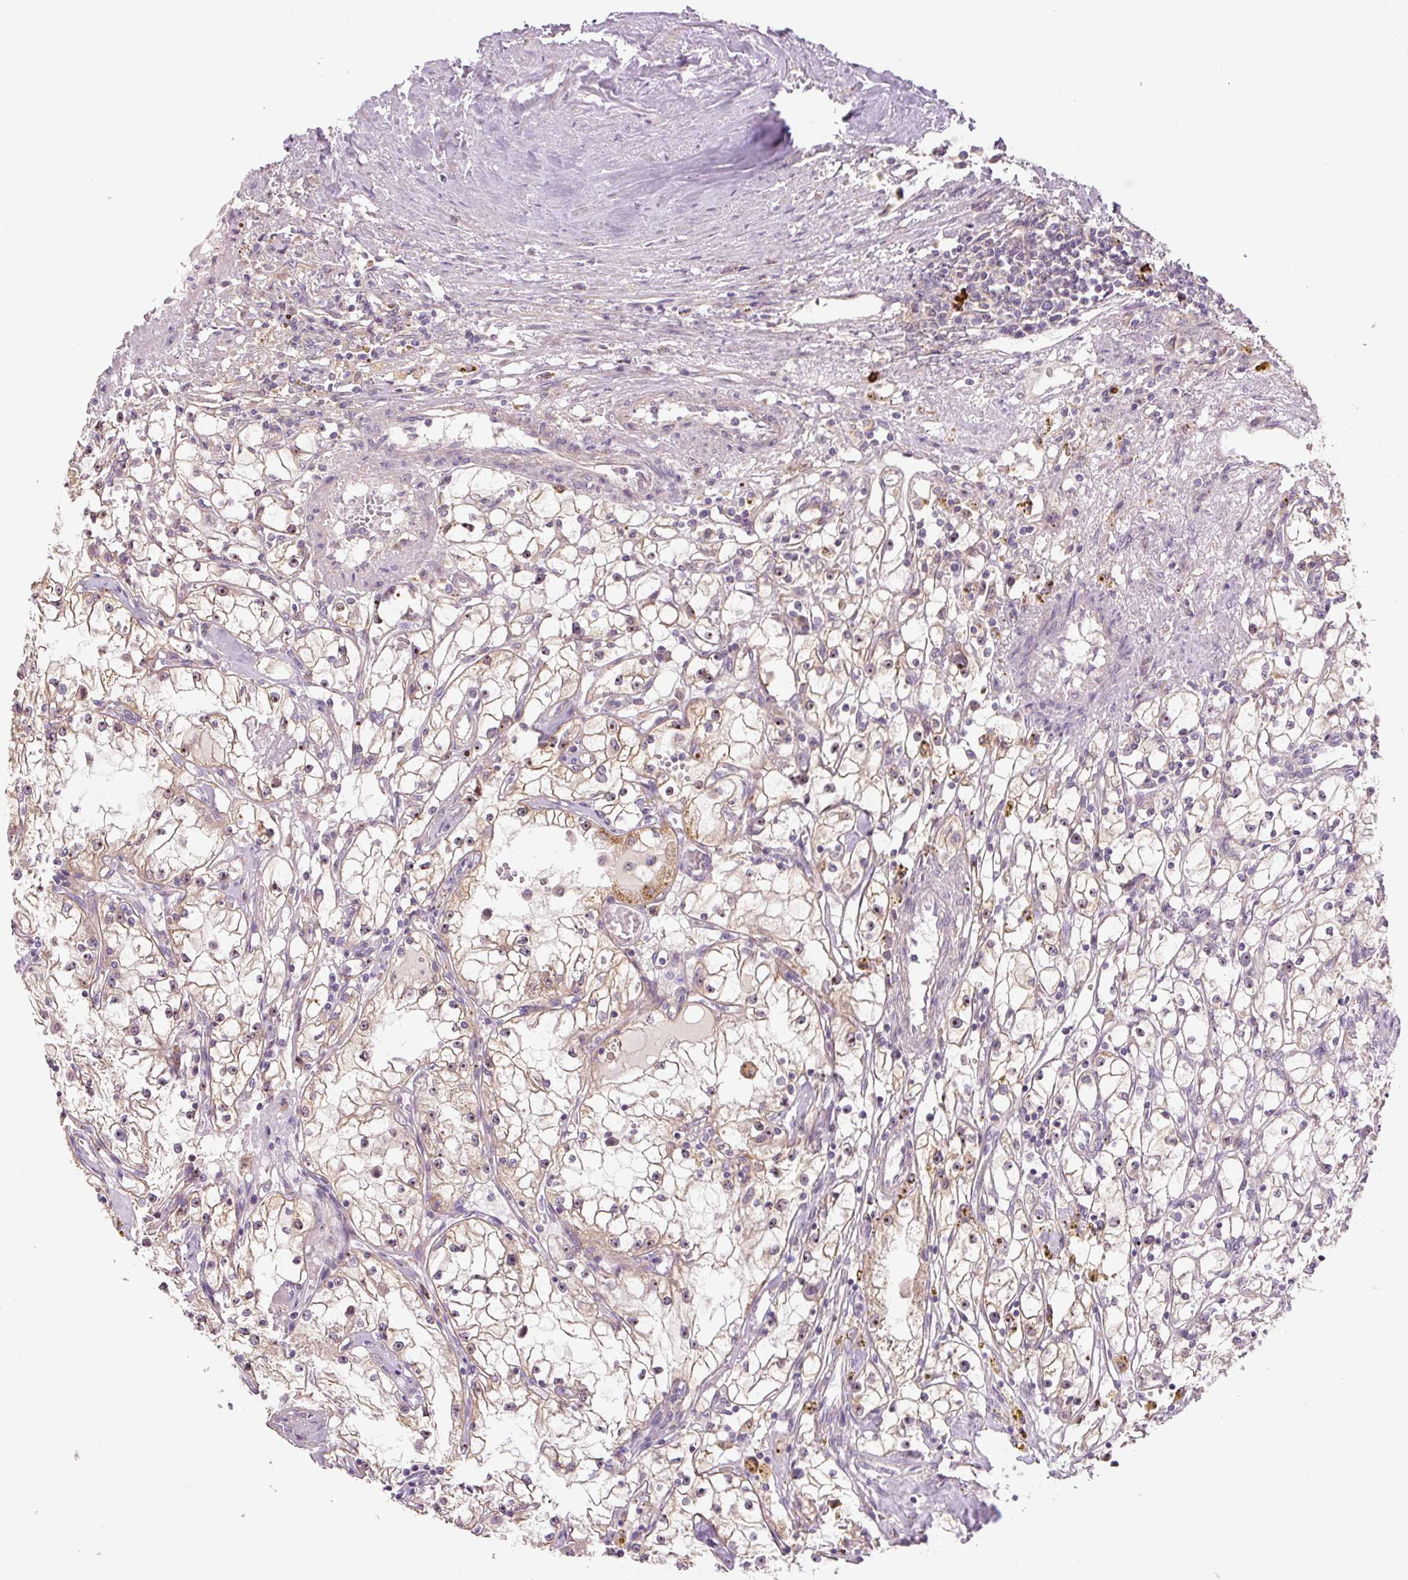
{"staining": {"intensity": "weak", "quantity": "25%-75%", "location": "cytoplasmic/membranous"}, "tissue": "renal cancer", "cell_type": "Tumor cells", "image_type": "cancer", "snomed": [{"axis": "morphology", "description": "Adenocarcinoma, NOS"}, {"axis": "topography", "description": "Kidney"}], "caption": "IHC of adenocarcinoma (renal) demonstrates low levels of weak cytoplasmic/membranous expression in about 25%-75% of tumor cells. Nuclei are stained in blue.", "gene": "TMEM151B", "patient": {"sex": "male", "age": 56}}